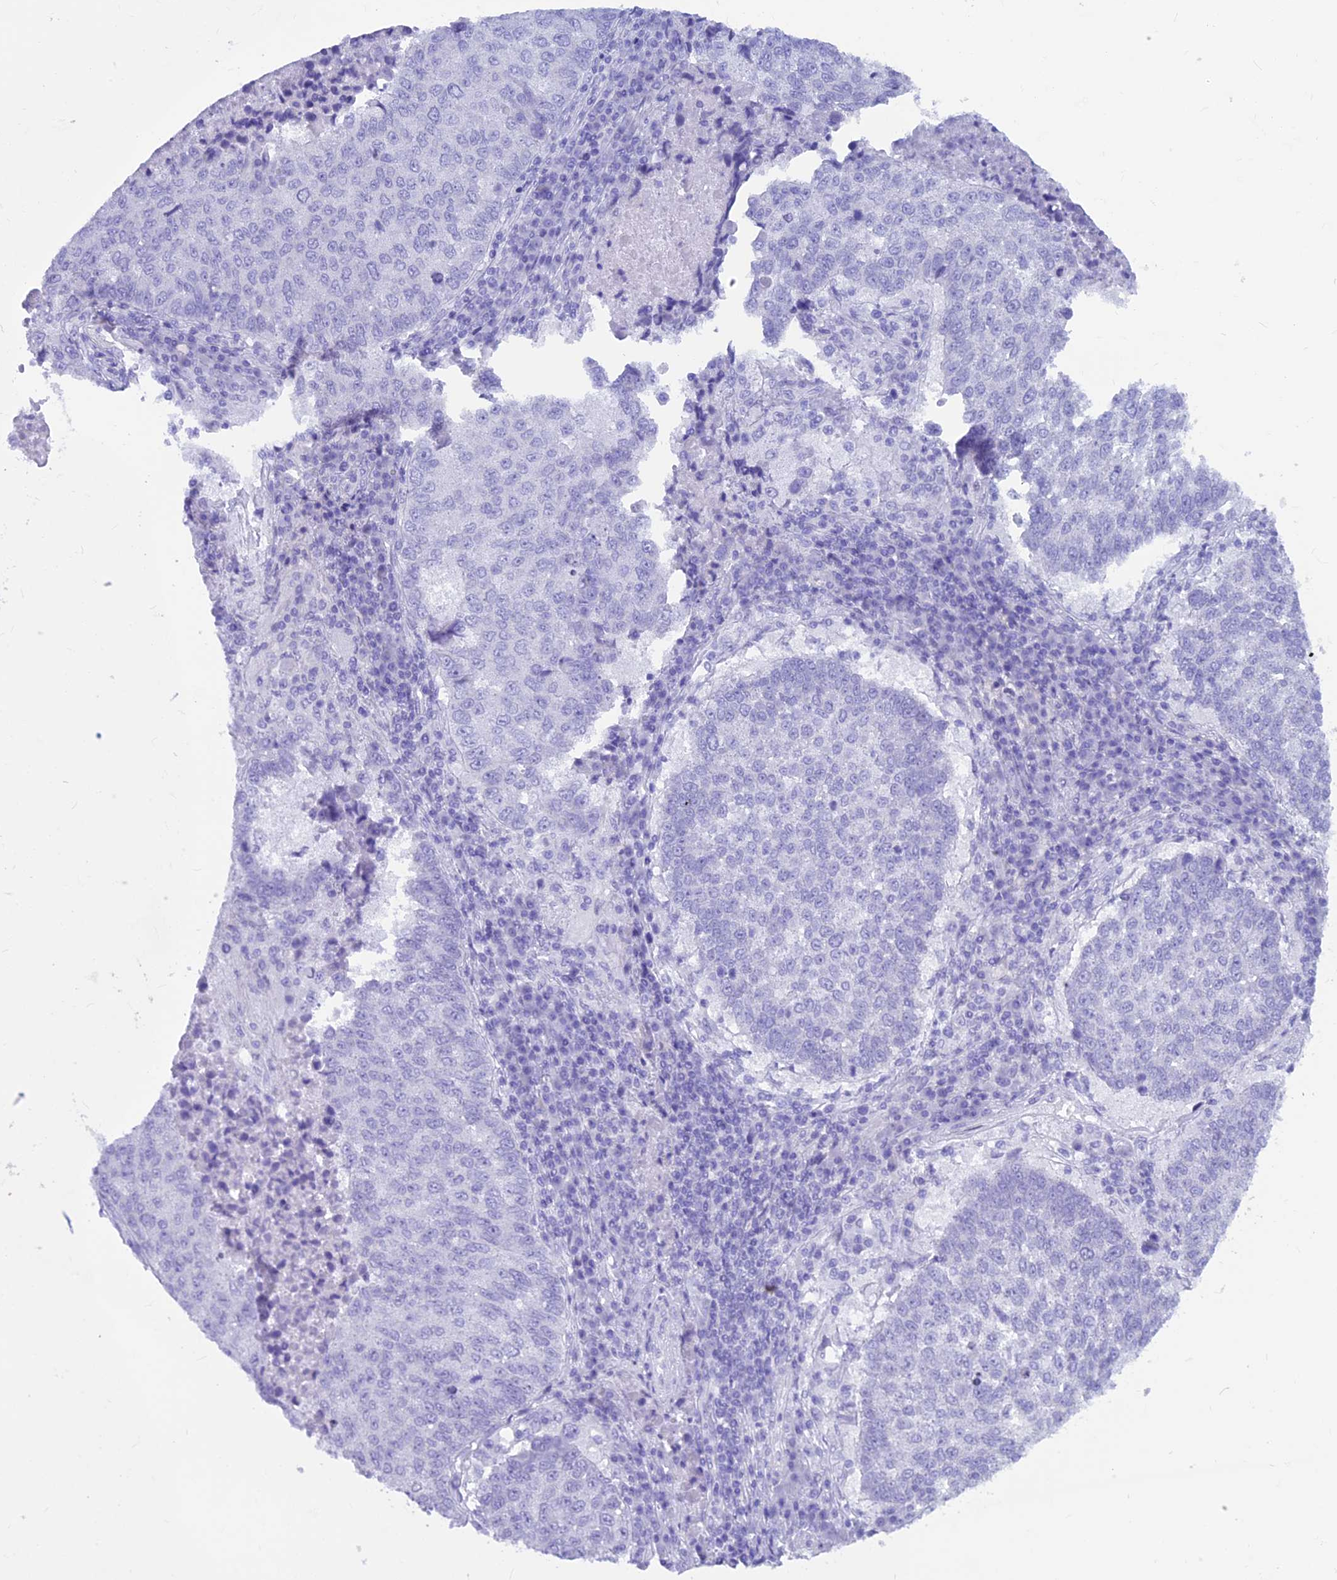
{"staining": {"intensity": "negative", "quantity": "none", "location": "none"}, "tissue": "lung cancer", "cell_type": "Tumor cells", "image_type": "cancer", "snomed": [{"axis": "morphology", "description": "Squamous cell carcinoma, NOS"}, {"axis": "topography", "description": "Lung"}], "caption": "Lung cancer was stained to show a protein in brown. There is no significant expression in tumor cells.", "gene": "GNGT2", "patient": {"sex": "male", "age": 73}}